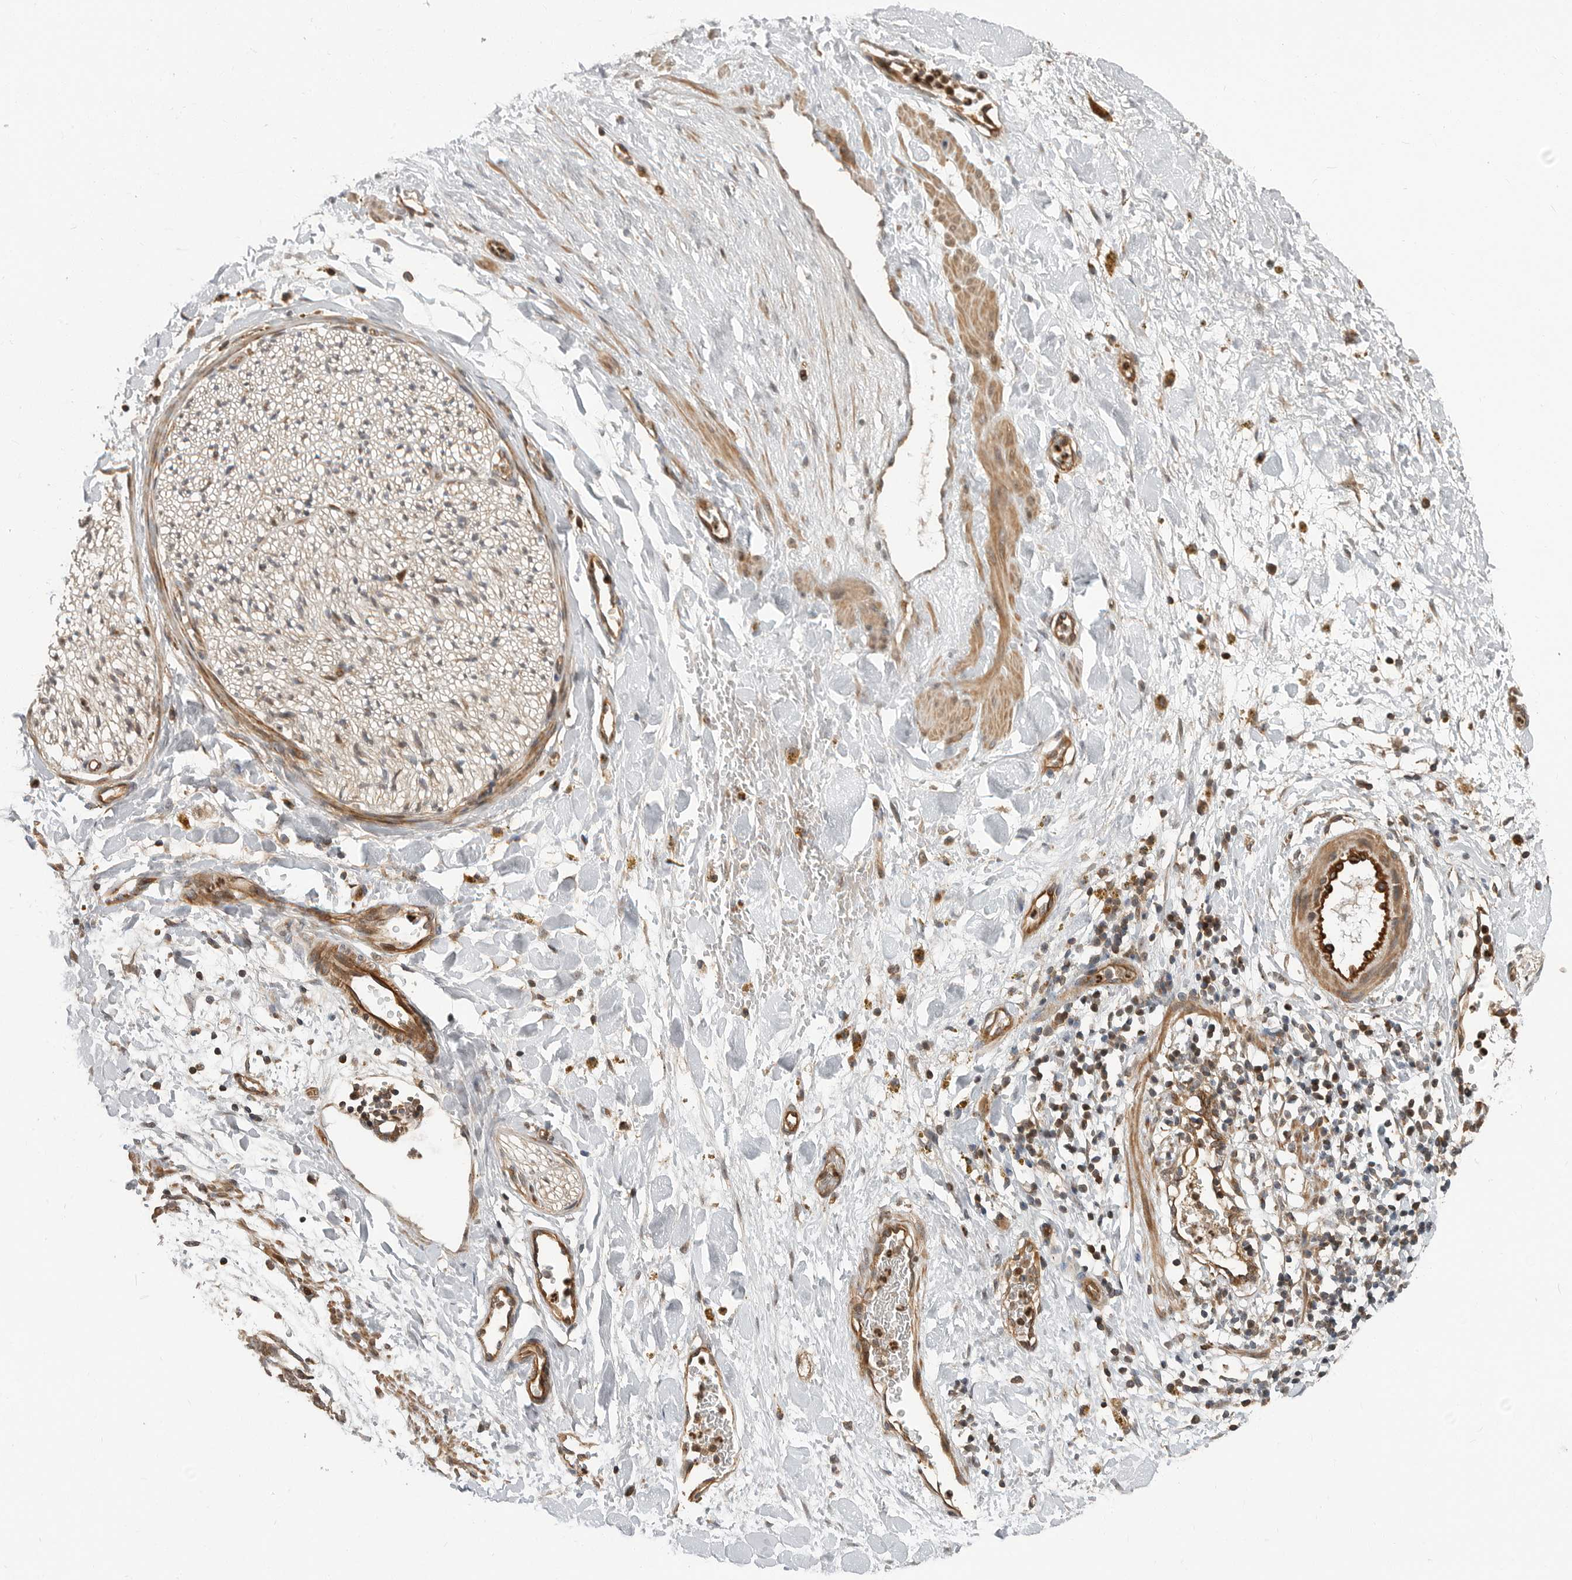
{"staining": {"intensity": "moderate", "quantity": ">75%", "location": "nuclear"}, "tissue": "adipose tissue", "cell_type": "Adipocytes", "image_type": "normal", "snomed": [{"axis": "morphology", "description": "Normal tissue, NOS"}, {"axis": "topography", "description": "Kidney"}, {"axis": "topography", "description": "Peripheral nerve tissue"}], "caption": "Adipose tissue stained with immunohistochemistry demonstrates moderate nuclear expression in about >75% of adipocytes. The protein is stained brown, and the nuclei are stained in blue (DAB (3,3'-diaminobenzidine) IHC with brightfield microscopy, high magnification).", "gene": "STRAP", "patient": {"sex": "male", "age": 7}}